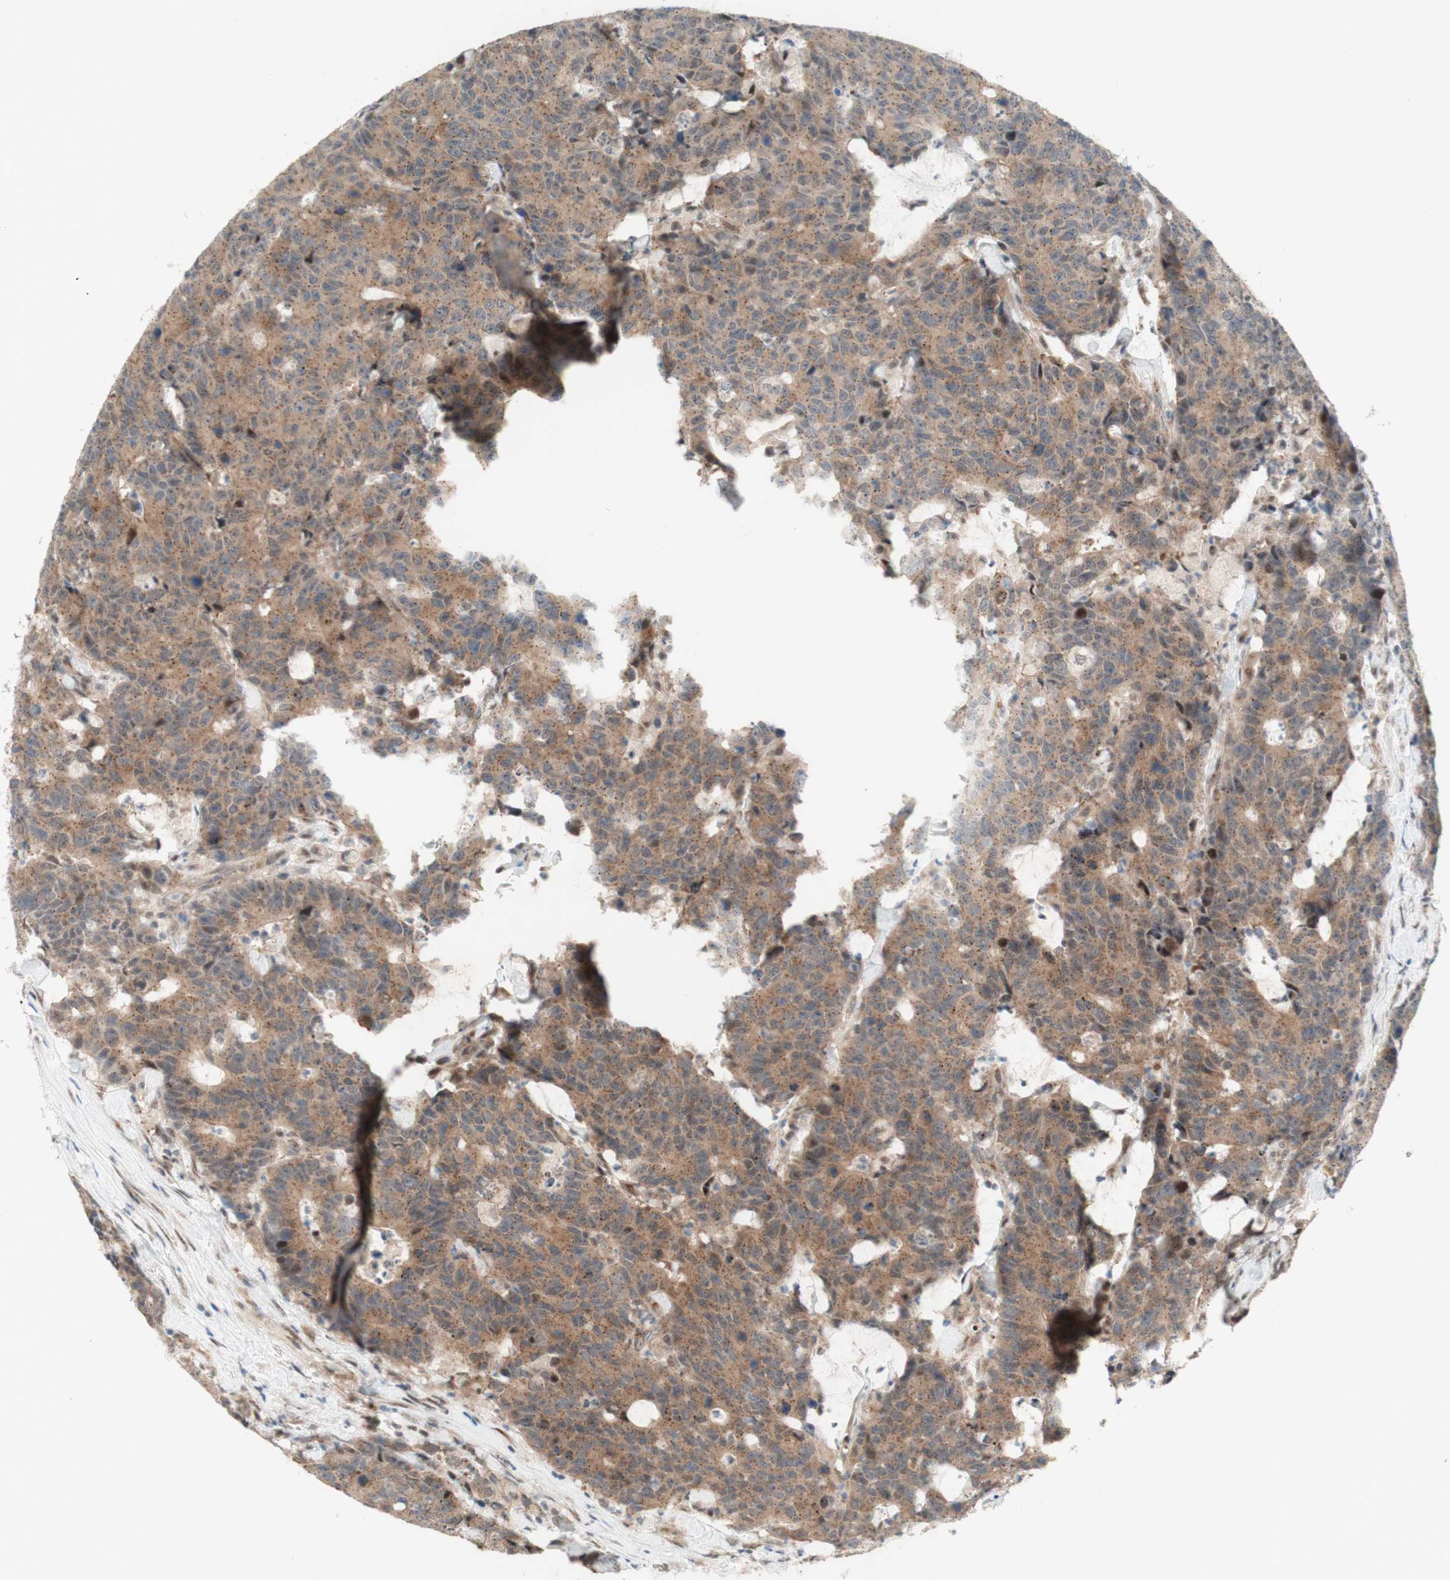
{"staining": {"intensity": "moderate", "quantity": ">75%", "location": "cytoplasmic/membranous"}, "tissue": "colorectal cancer", "cell_type": "Tumor cells", "image_type": "cancer", "snomed": [{"axis": "morphology", "description": "Adenocarcinoma, NOS"}, {"axis": "topography", "description": "Colon"}], "caption": "Adenocarcinoma (colorectal) stained with a brown dye exhibits moderate cytoplasmic/membranous positive expression in approximately >75% of tumor cells.", "gene": "CYLD", "patient": {"sex": "female", "age": 86}}